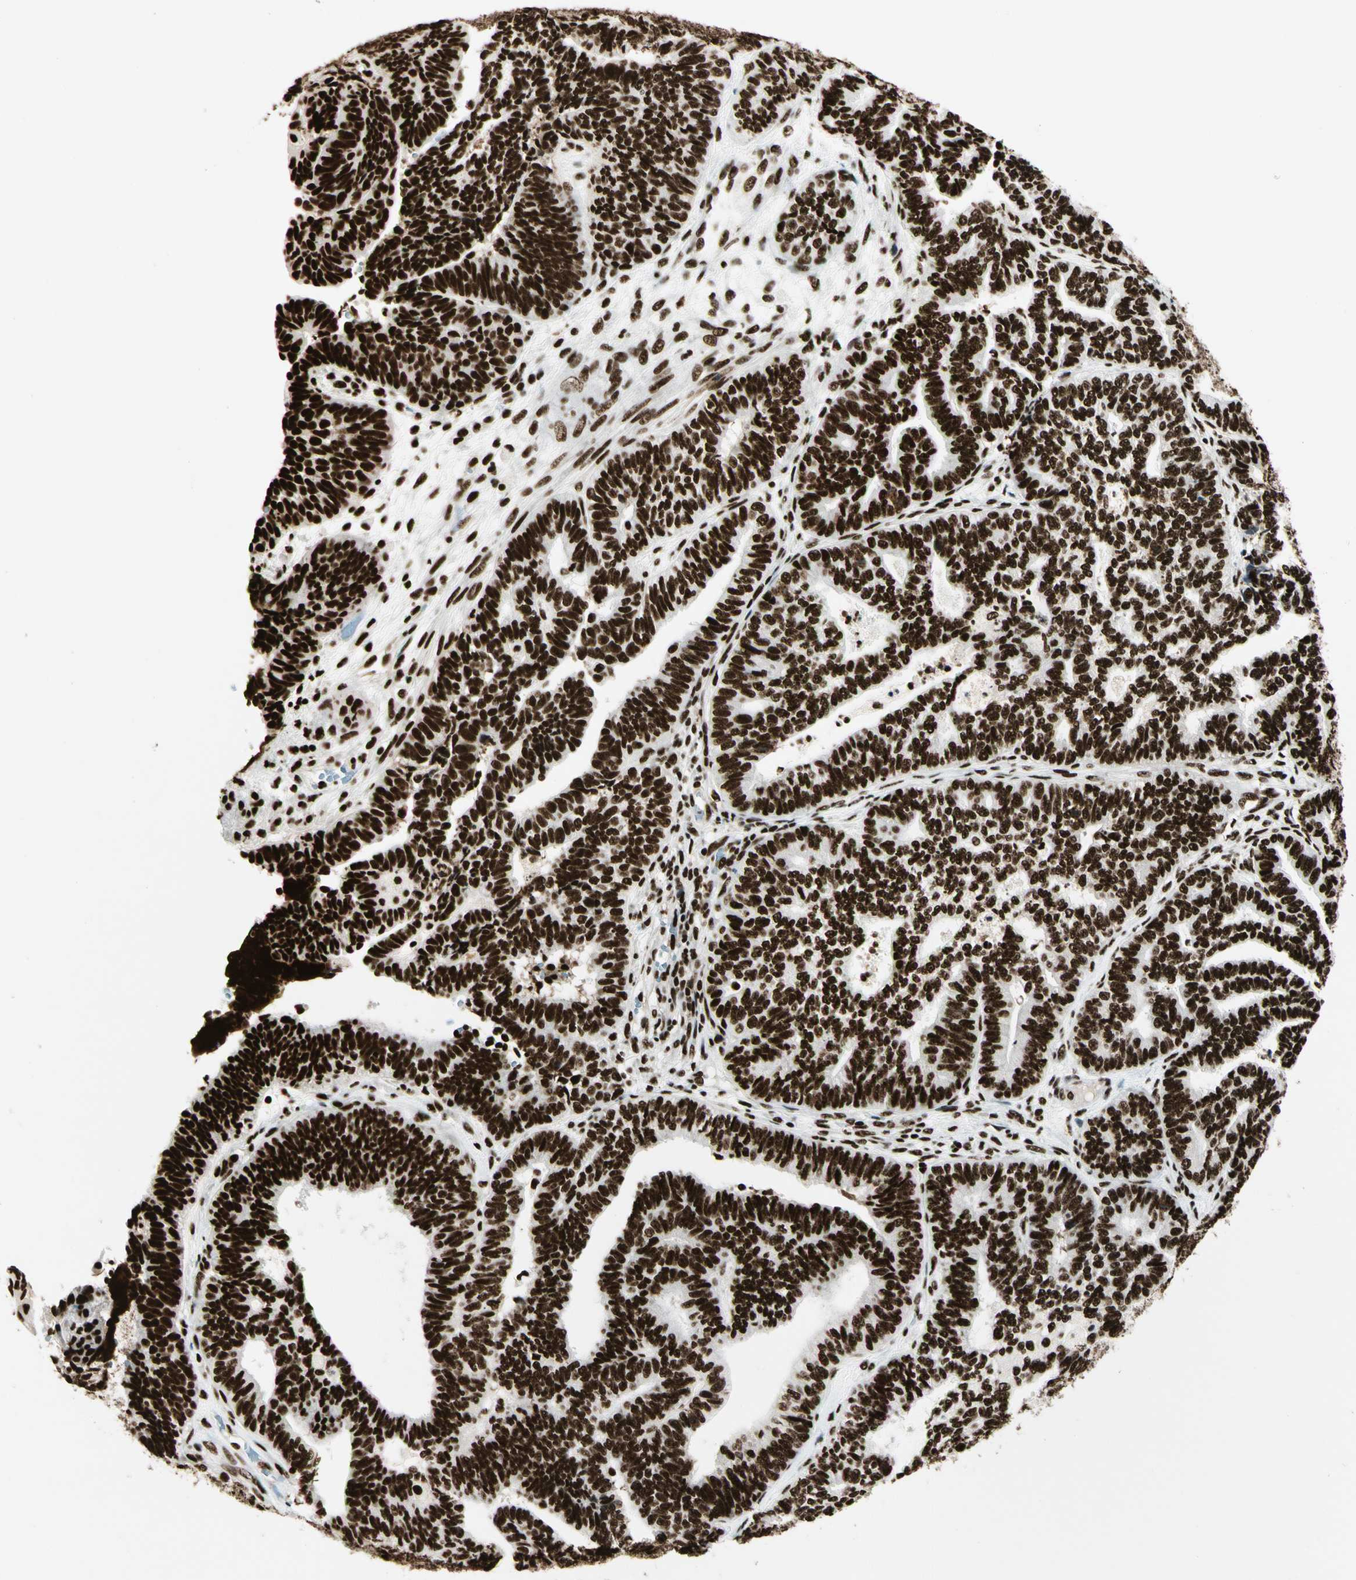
{"staining": {"intensity": "strong", "quantity": ">75%", "location": "nuclear"}, "tissue": "endometrial cancer", "cell_type": "Tumor cells", "image_type": "cancer", "snomed": [{"axis": "morphology", "description": "Adenocarcinoma, NOS"}, {"axis": "topography", "description": "Endometrium"}], "caption": "Endometrial cancer (adenocarcinoma) stained with a protein marker displays strong staining in tumor cells.", "gene": "CCAR1", "patient": {"sex": "female", "age": 70}}